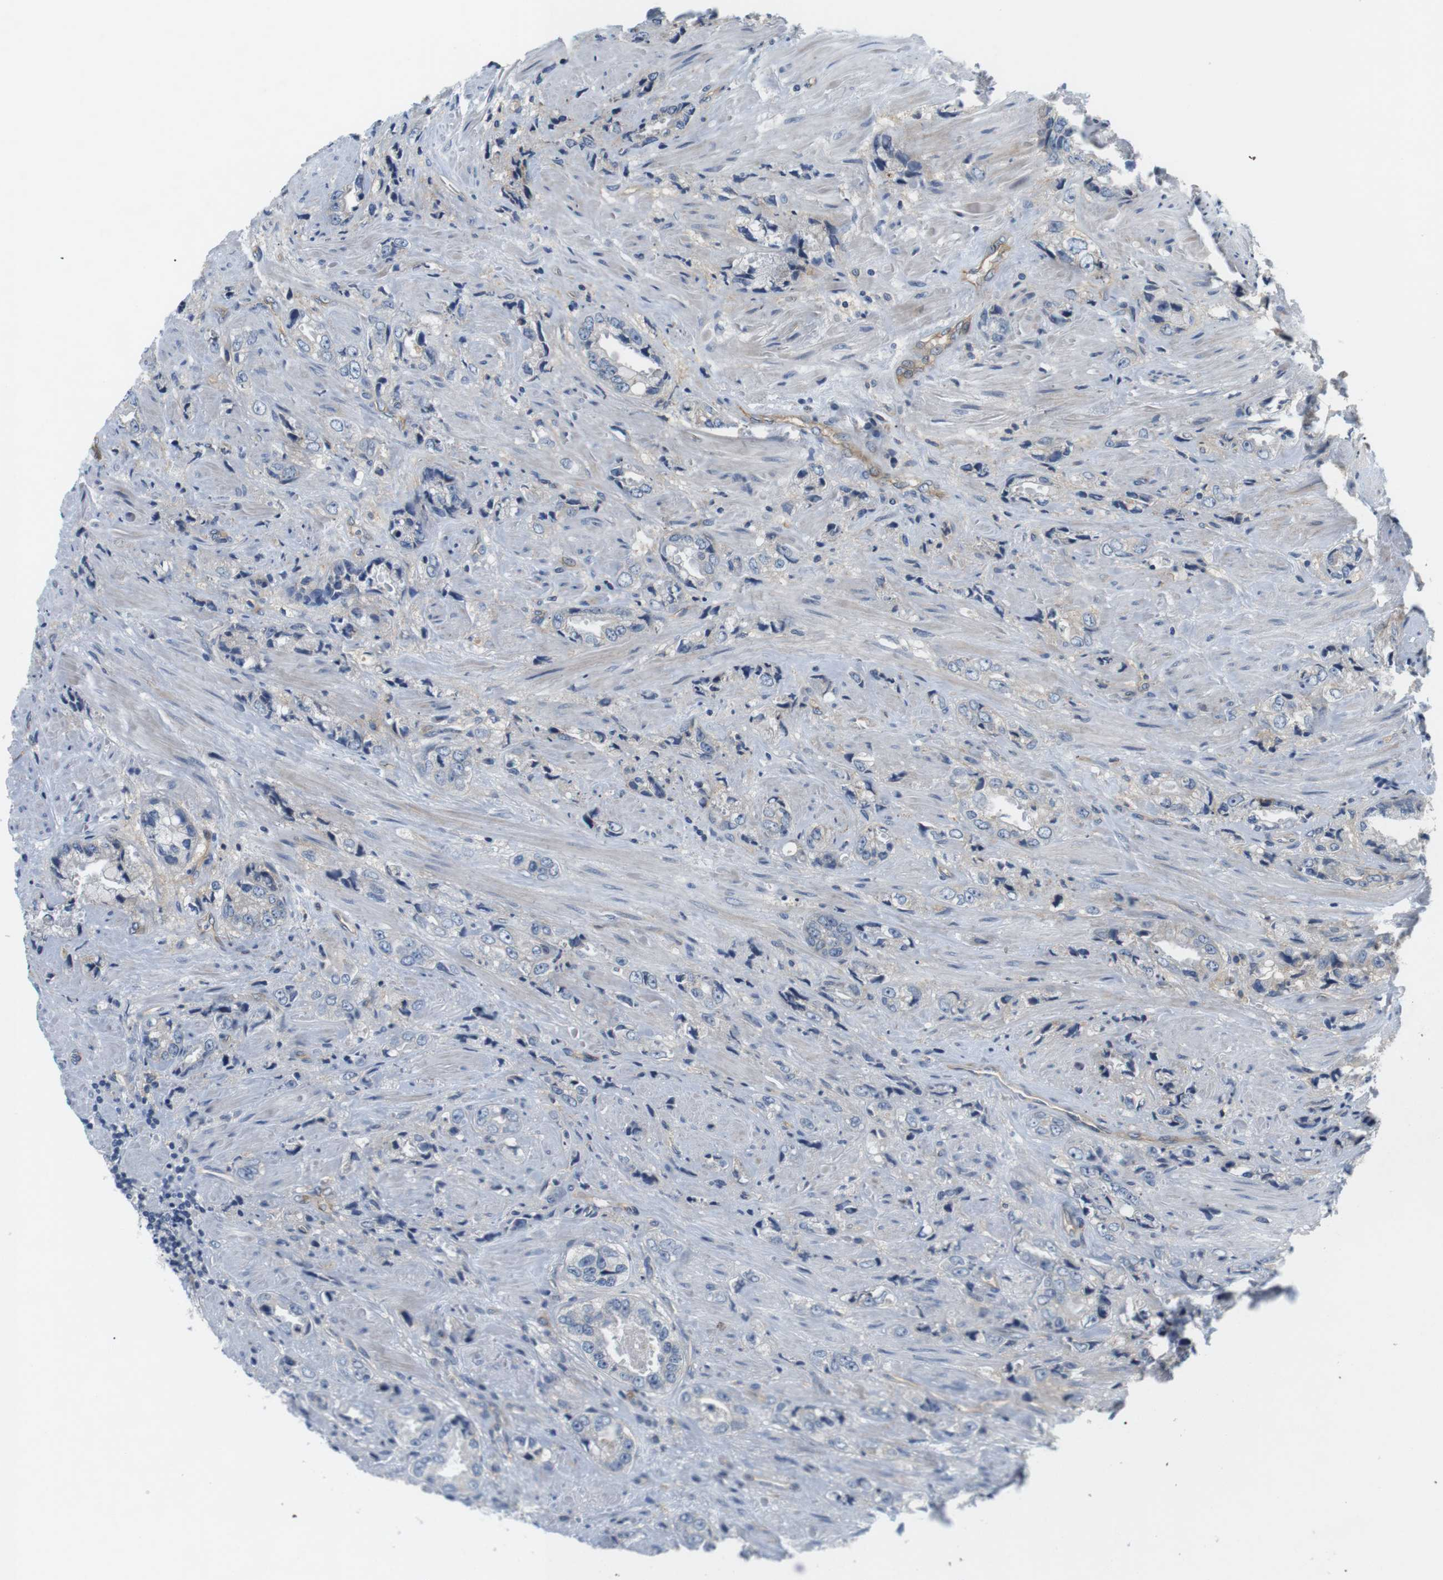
{"staining": {"intensity": "negative", "quantity": "none", "location": "none"}, "tissue": "prostate cancer", "cell_type": "Tumor cells", "image_type": "cancer", "snomed": [{"axis": "morphology", "description": "Adenocarcinoma, High grade"}, {"axis": "topography", "description": "Prostate"}], "caption": "A histopathology image of human high-grade adenocarcinoma (prostate) is negative for staining in tumor cells.", "gene": "SLC30A1", "patient": {"sex": "male", "age": 61}}